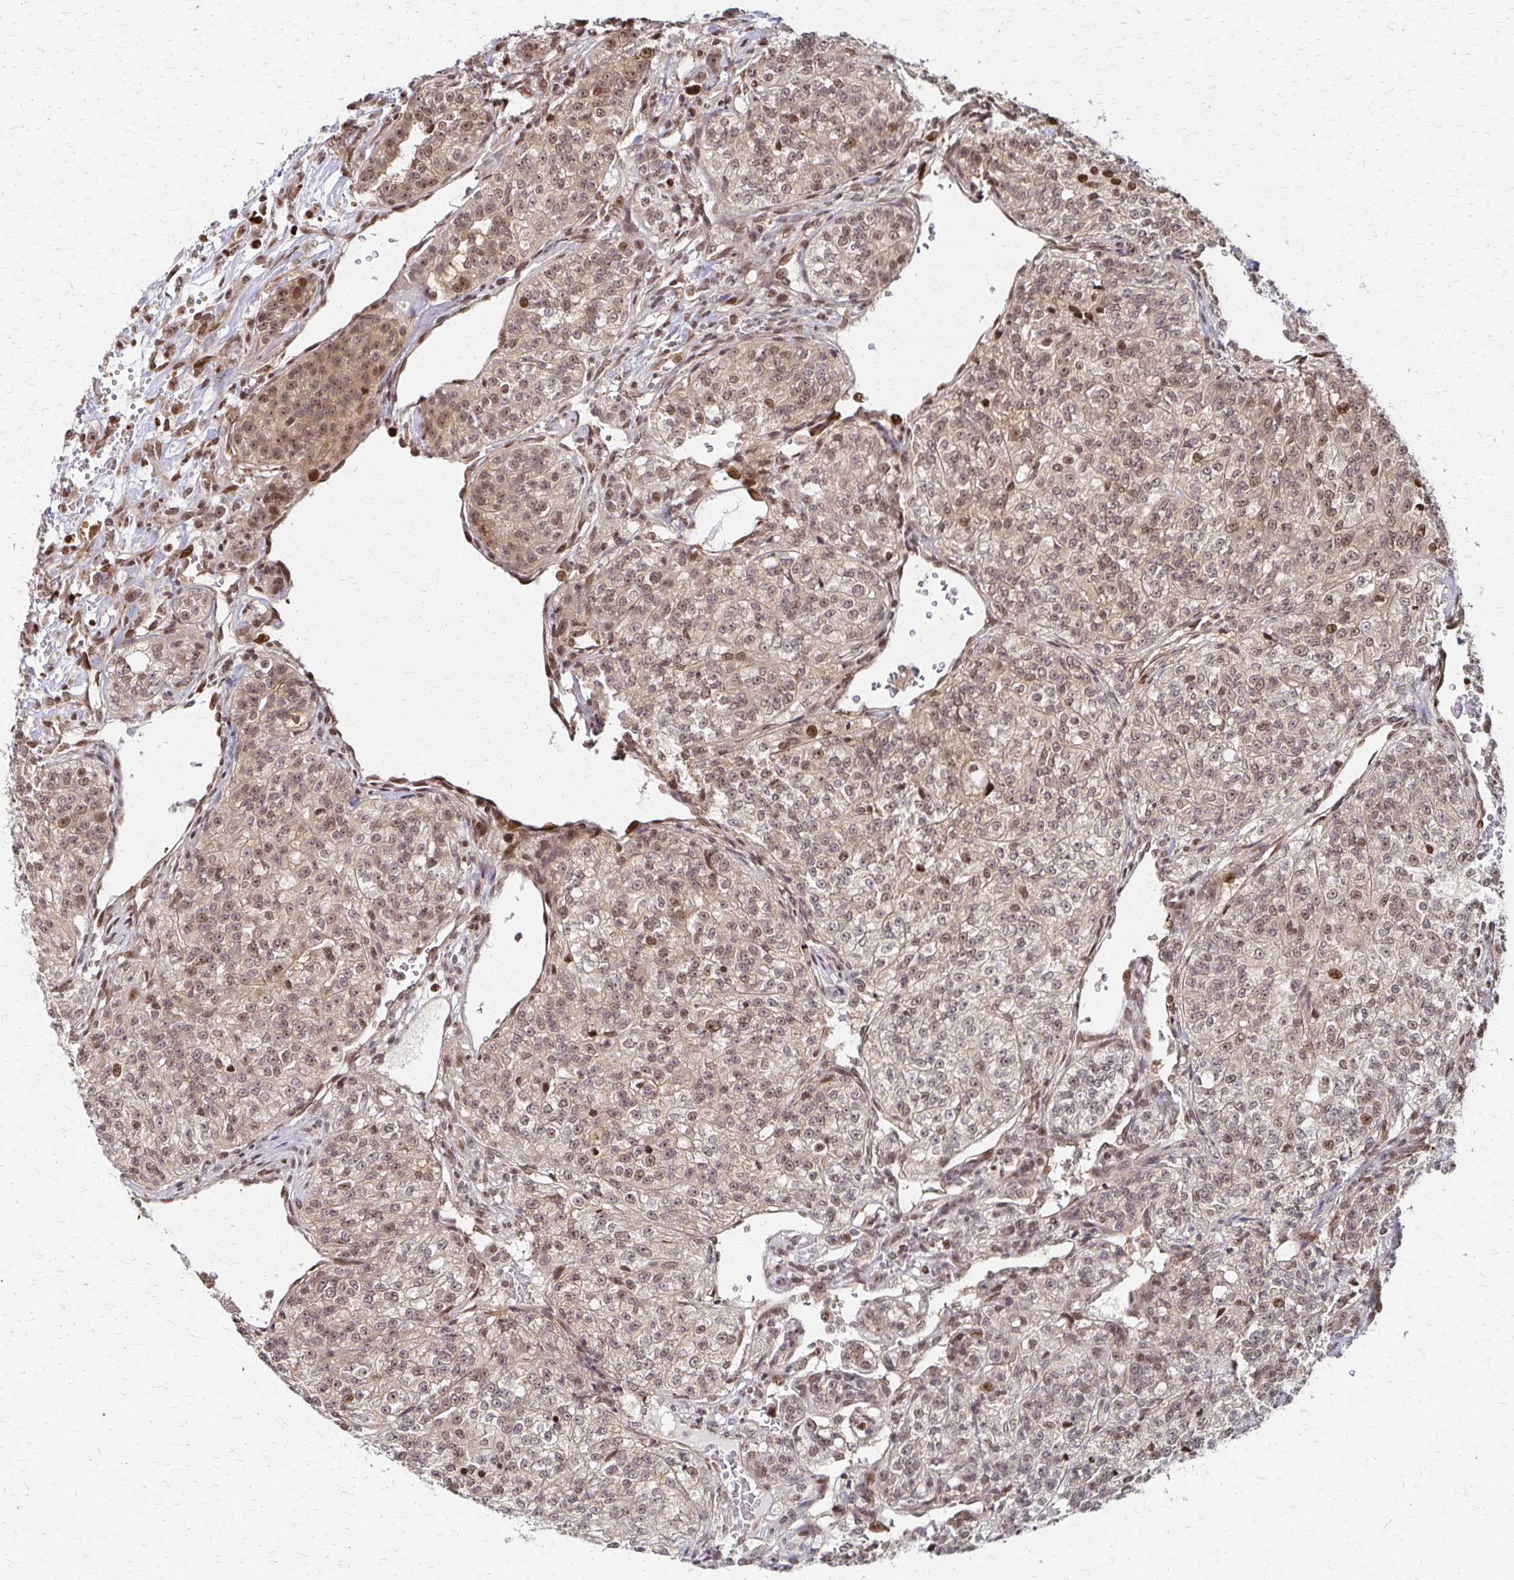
{"staining": {"intensity": "weak", "quantity": "25%-75%", "location": "cytoplasmic/membranous,nuclear"}, "tissue": "renal cancer", "cell_type": "Tumor cells", "image_type": "cancer", "snomed": [{"axis": "morphology", "description": "Adenocarcinoma, NOS"}, {"axis": "topography", "description": "Kidney"}], "caption": "Immunohistochemical staining of human renal adenocarcinoma exhibits weak cytoplasmic/membranous and nuclear protein staining in approximately 25%-75% of tumor cells.", "gene": "PSMD7", "patient": {"sex": "female", "age": 63}}